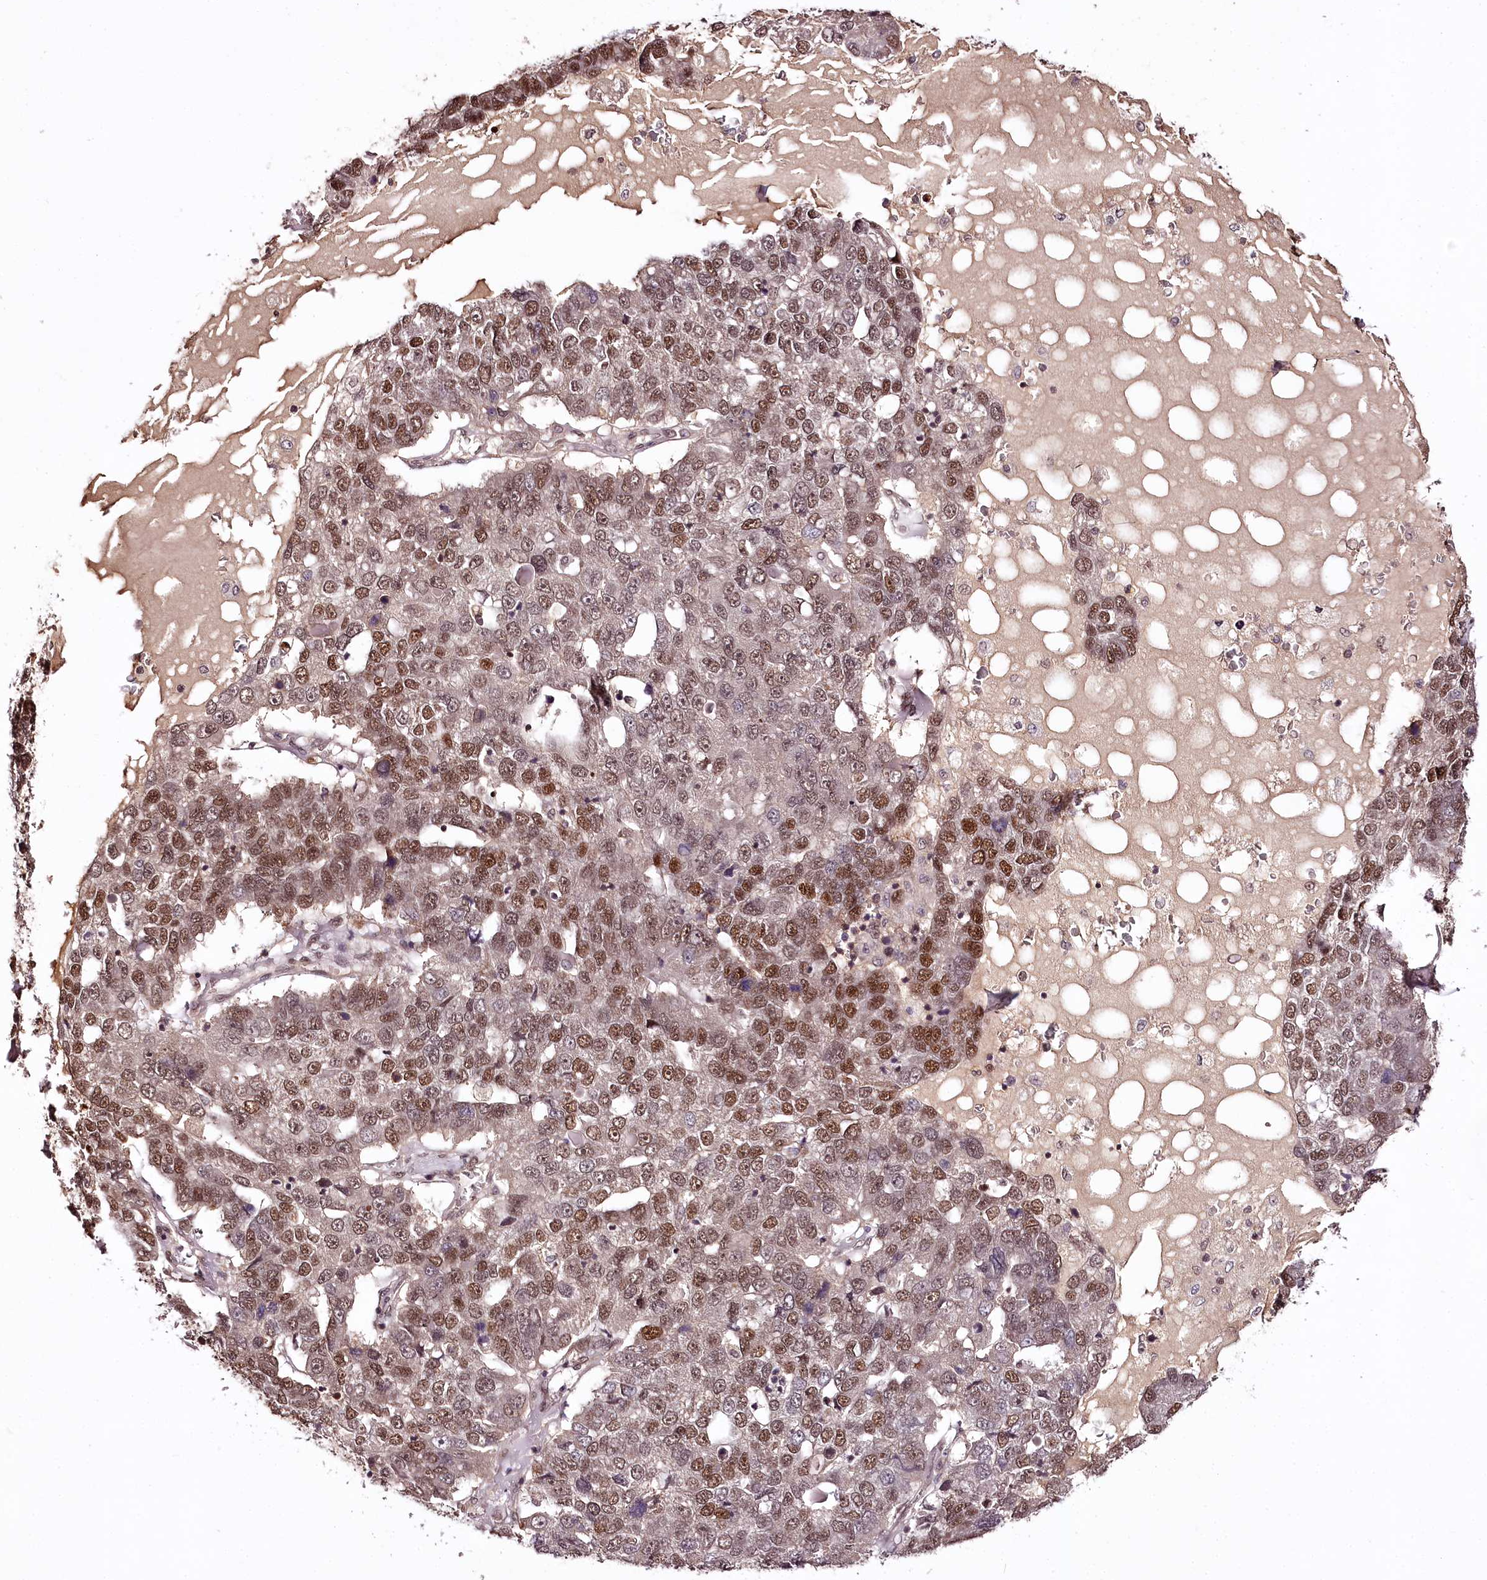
{"staining": {"intensity": "moderate", "quantity": ">75%", "location": "nuclear"}, "tissue": "pancreatic cancer", "cell_type": "Tumor cells", "image_type": "cancer", "snomed": [{"axis": "morphology", "description": "Adenocarcinoma, NOS"}, {"axis": "topography", "description": "Pancreas"}], "caption": "Pancreatic cancer (adenocarcinoma) stained for a protein (brown) reveals moderate nuclear positive positivity in approximately >75% of tumor cells.", "gene": "TTC33", "patient": {"sex": "female", "age": 61}}